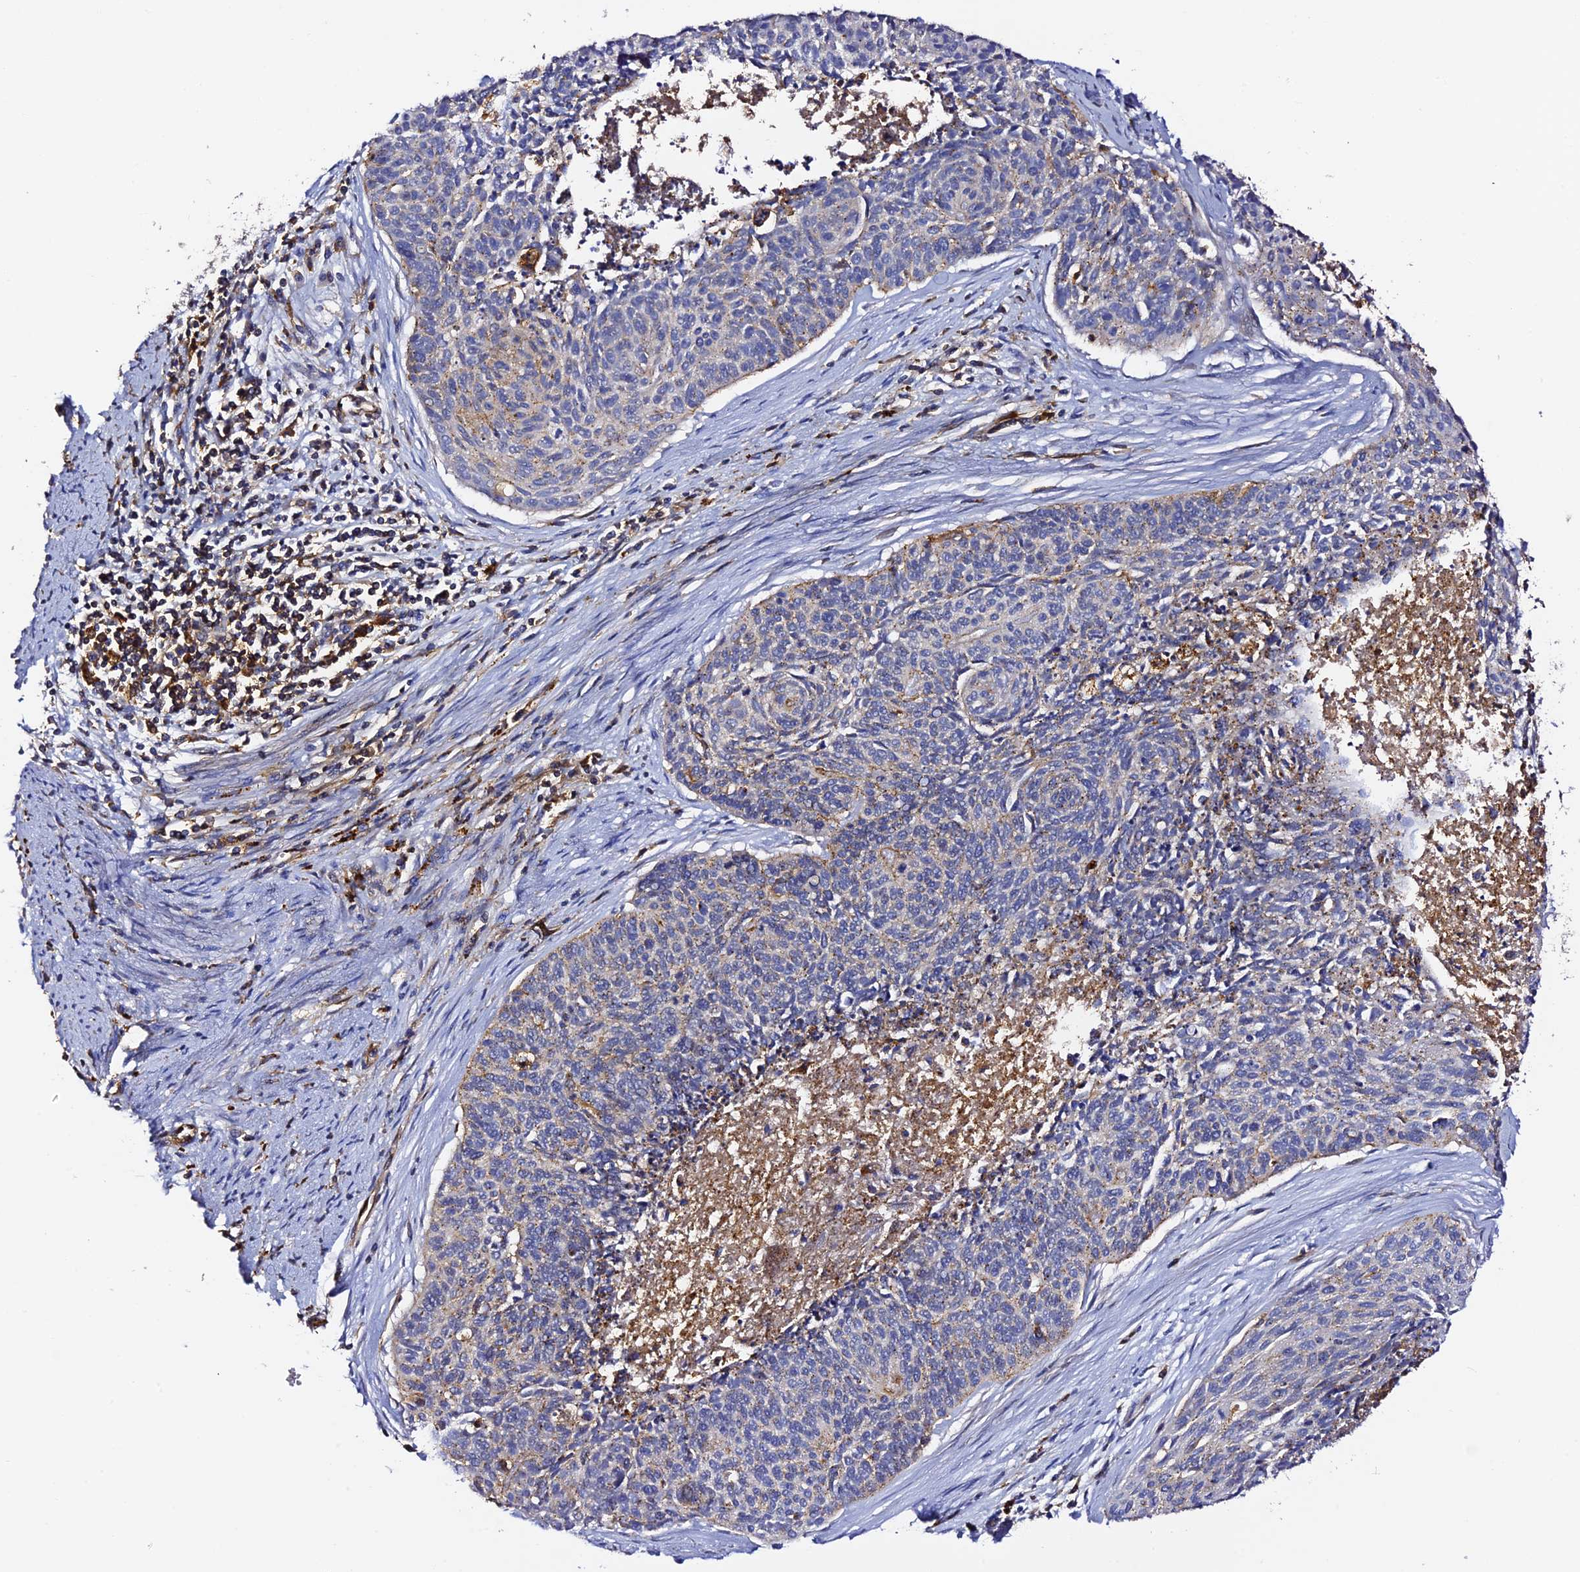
{"staining": {"intensity": "moderate", "quantity": "<25%", "location": "cytoplasmic/membranous"}, "tissue": "cervical cancer", "cell_type": "Tumor cells", "image_type": "cancer", "snomed": [{"axis": "morphology", "description": "Squamous cell carcinoma, NOS"}, {"axis": "topography", "description": "Cervix"}], "caption": "Immunohistochemistry histopathology image of neoplastic tissue: cervical squamous cell carcinoma stained using immunohistochemistry (IHC) shows low levels of moderate protein expression localized specifically in the cytoplasmic/membranous of tumor cells, appearing as a cytoplasmic/membranous brown color.", "gene": "TRPV2", "patient": {"sex": "female", "age": 55}}